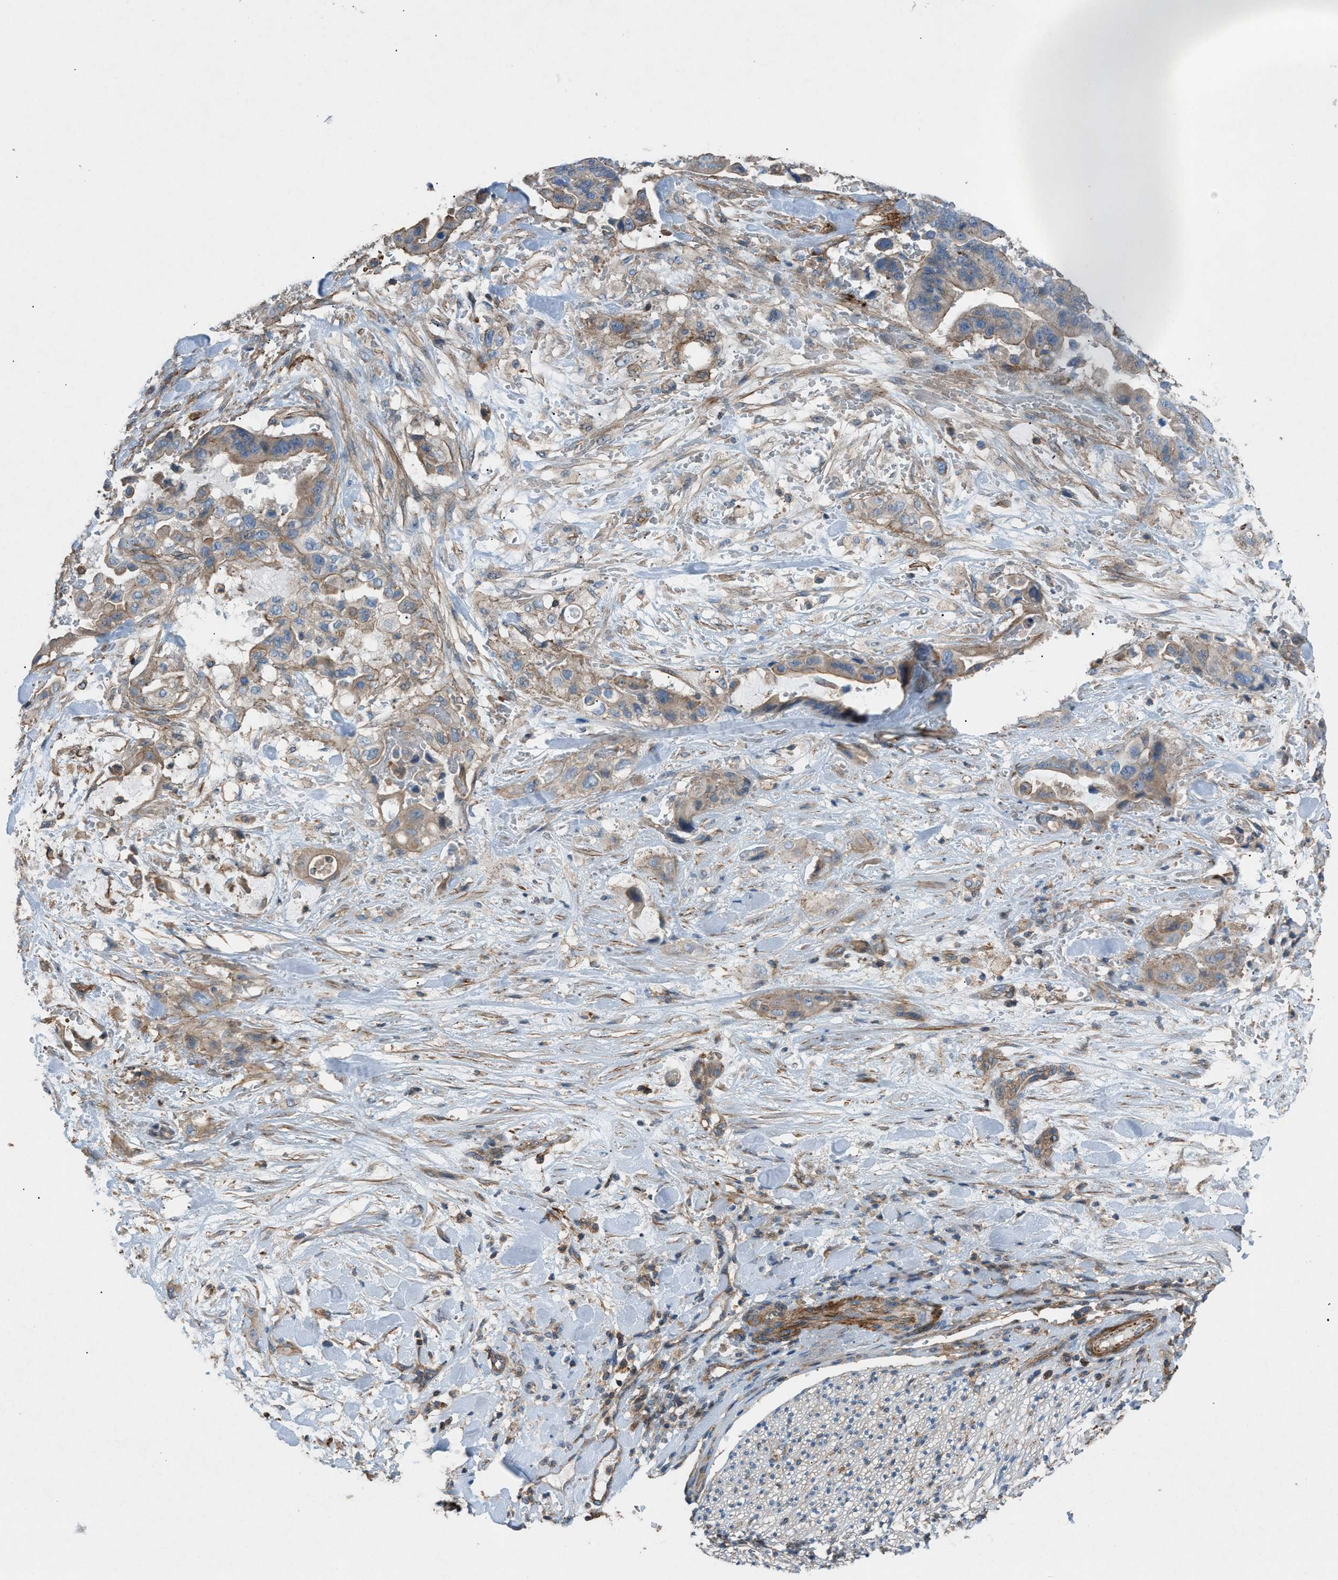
{"staining": {"intensity": "weak", "quantity": ">75%", "location": "cytoplasmic/membranous"}, "tissue": "liver cancer", "cell_type": "Tumor cells", "image_type": "cancer", "snomed": [{"axis": "morphology", "description": "Cholangiocarcinoma"}, {"axis": "topography", "description": "Liver"}], "caption": "Liver cancer was stained to show a protein in brown. There is low levels of weak cytoplasmic/membranous positivity in about >75% of tumor cells. (Brightfield microscopy of DAB IHC at high magnification).", "gene": "NCK2", "patient": {"sex": "female", "age": 61}}